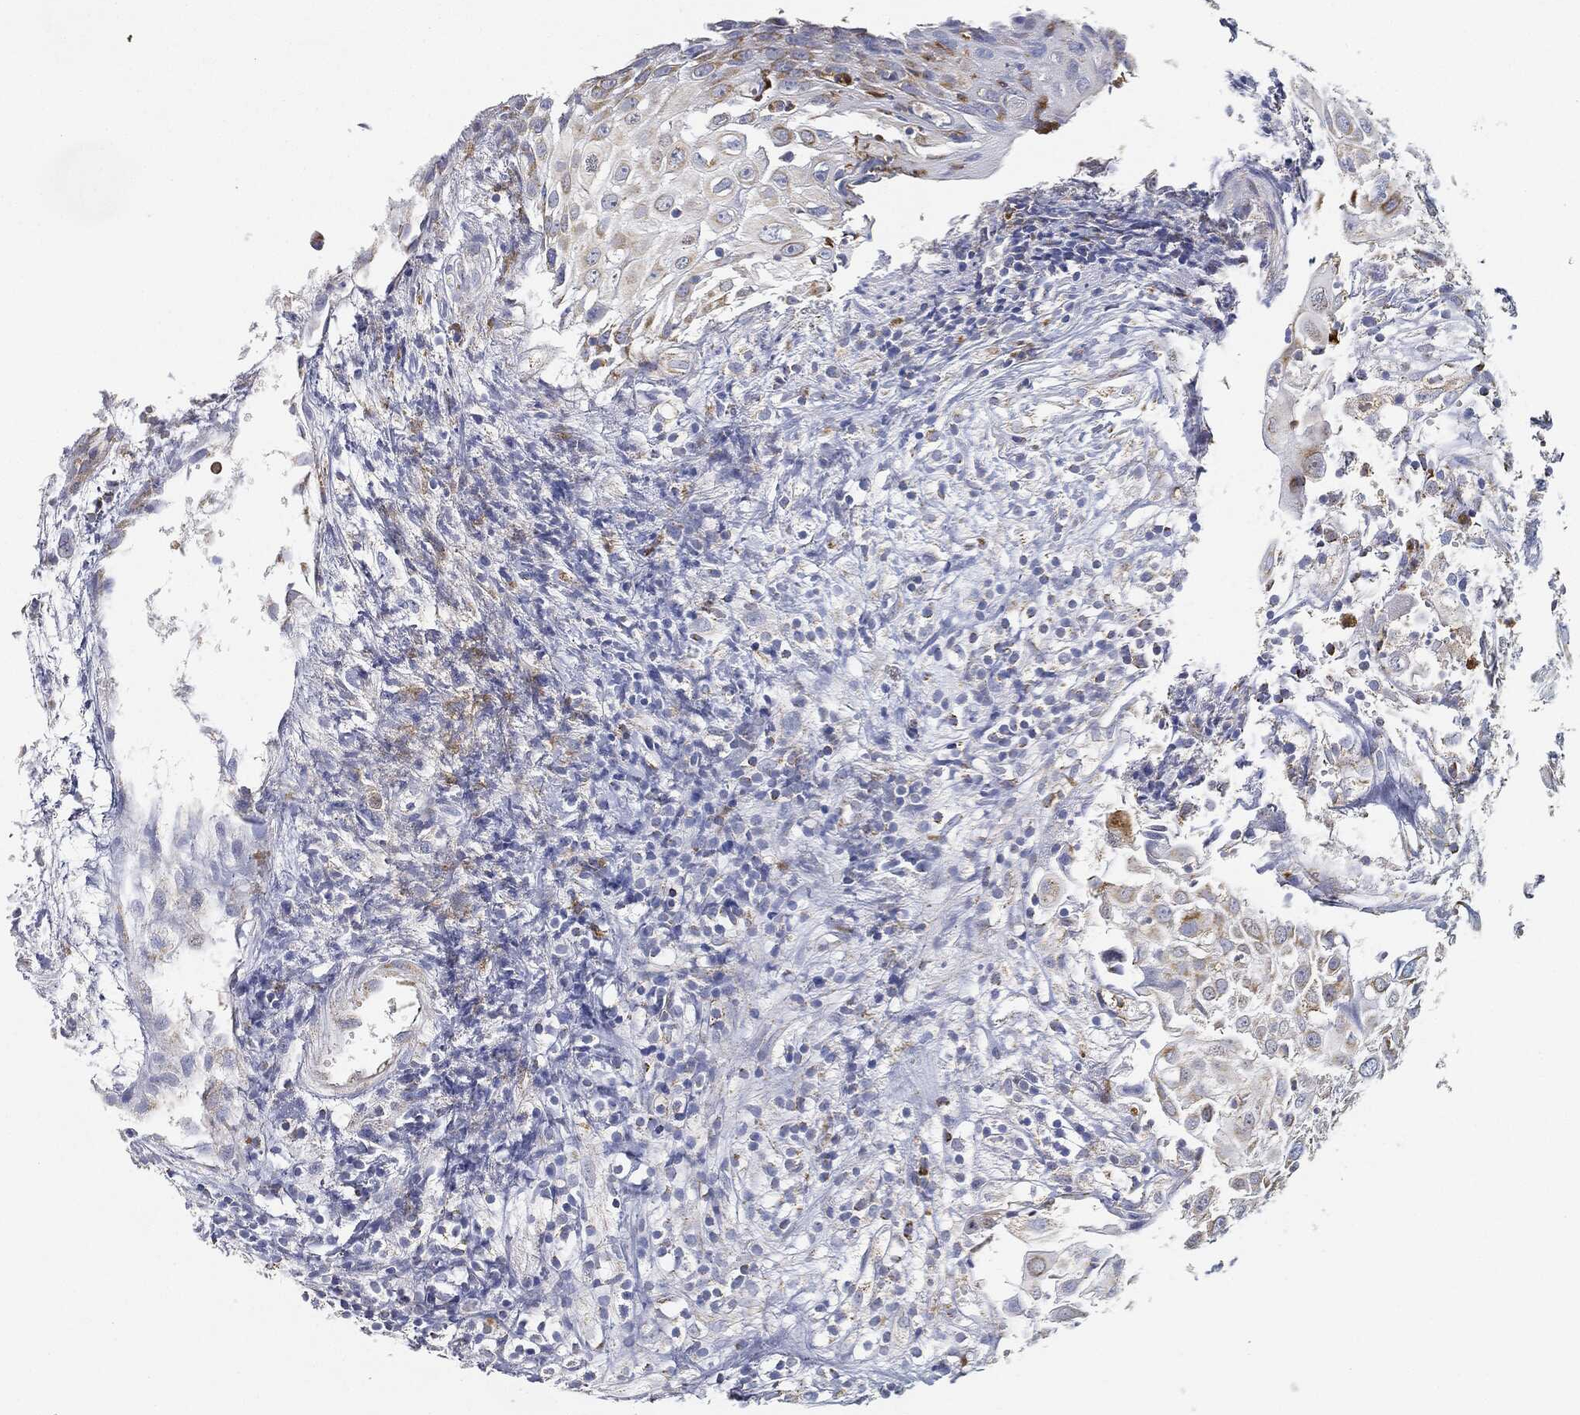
{"staining": {"intensity": "moderate", "quantity": "<25%", "location": "cytoplasmic/membranous"}, "tissue": "urothelial cancer", "cell_type": "Tumor cells", "image_type": "cancer", "snomed": [{"axis": "morphology", "description": "Urothelial carcinoma, High grade"}, {"axis": "topography", "description": "Urinary bladder"}], "caption": "About <25% of tumor cells in urothelial cancer show moderate cytoplasmic/membranous protein staining as visualized by brown immunohistochemical staining.", "gene": "CAPN15", "patient": {"sex": "female", "age": 79}}